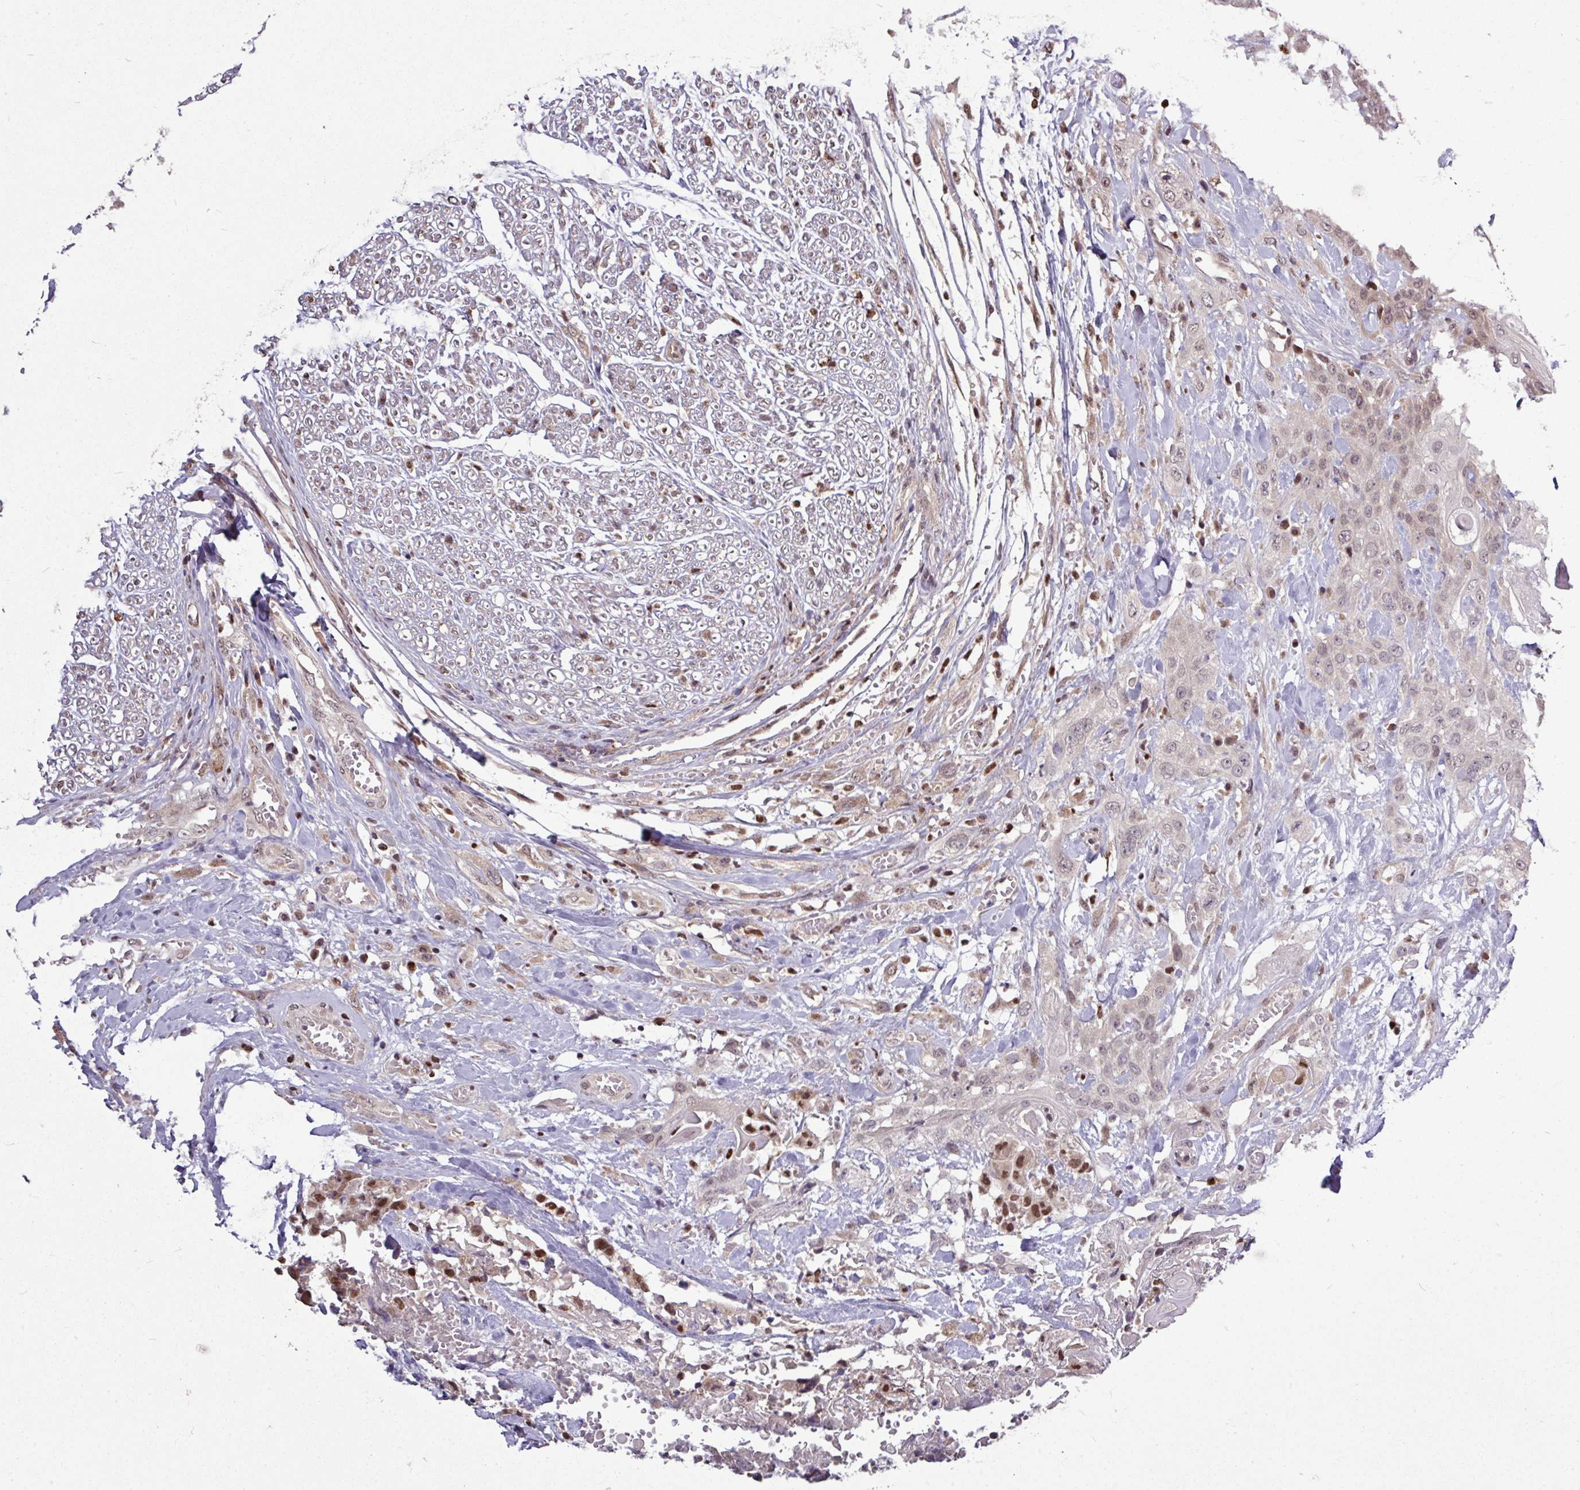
{"staining": {"intensity": "weak", "quantity": "<25%", "location": "nuclear"}, "tissue": "head and neck cancer", "cell_type": "Tumor cells", "image_type": "cancer", "snomed": [{"axis": "morphology", "description": "Squamous cell carcinoma, NOS"}, {"axis": "topography", "description": "Head-Neck"}], "caption": "The immunohistochemistry micrograph has no significant positivity in tumor cells of head and neck squamous cell carcinoma tissue.", "gene": "SKIC2", "patient": {"sex": "female", "age": 43}}